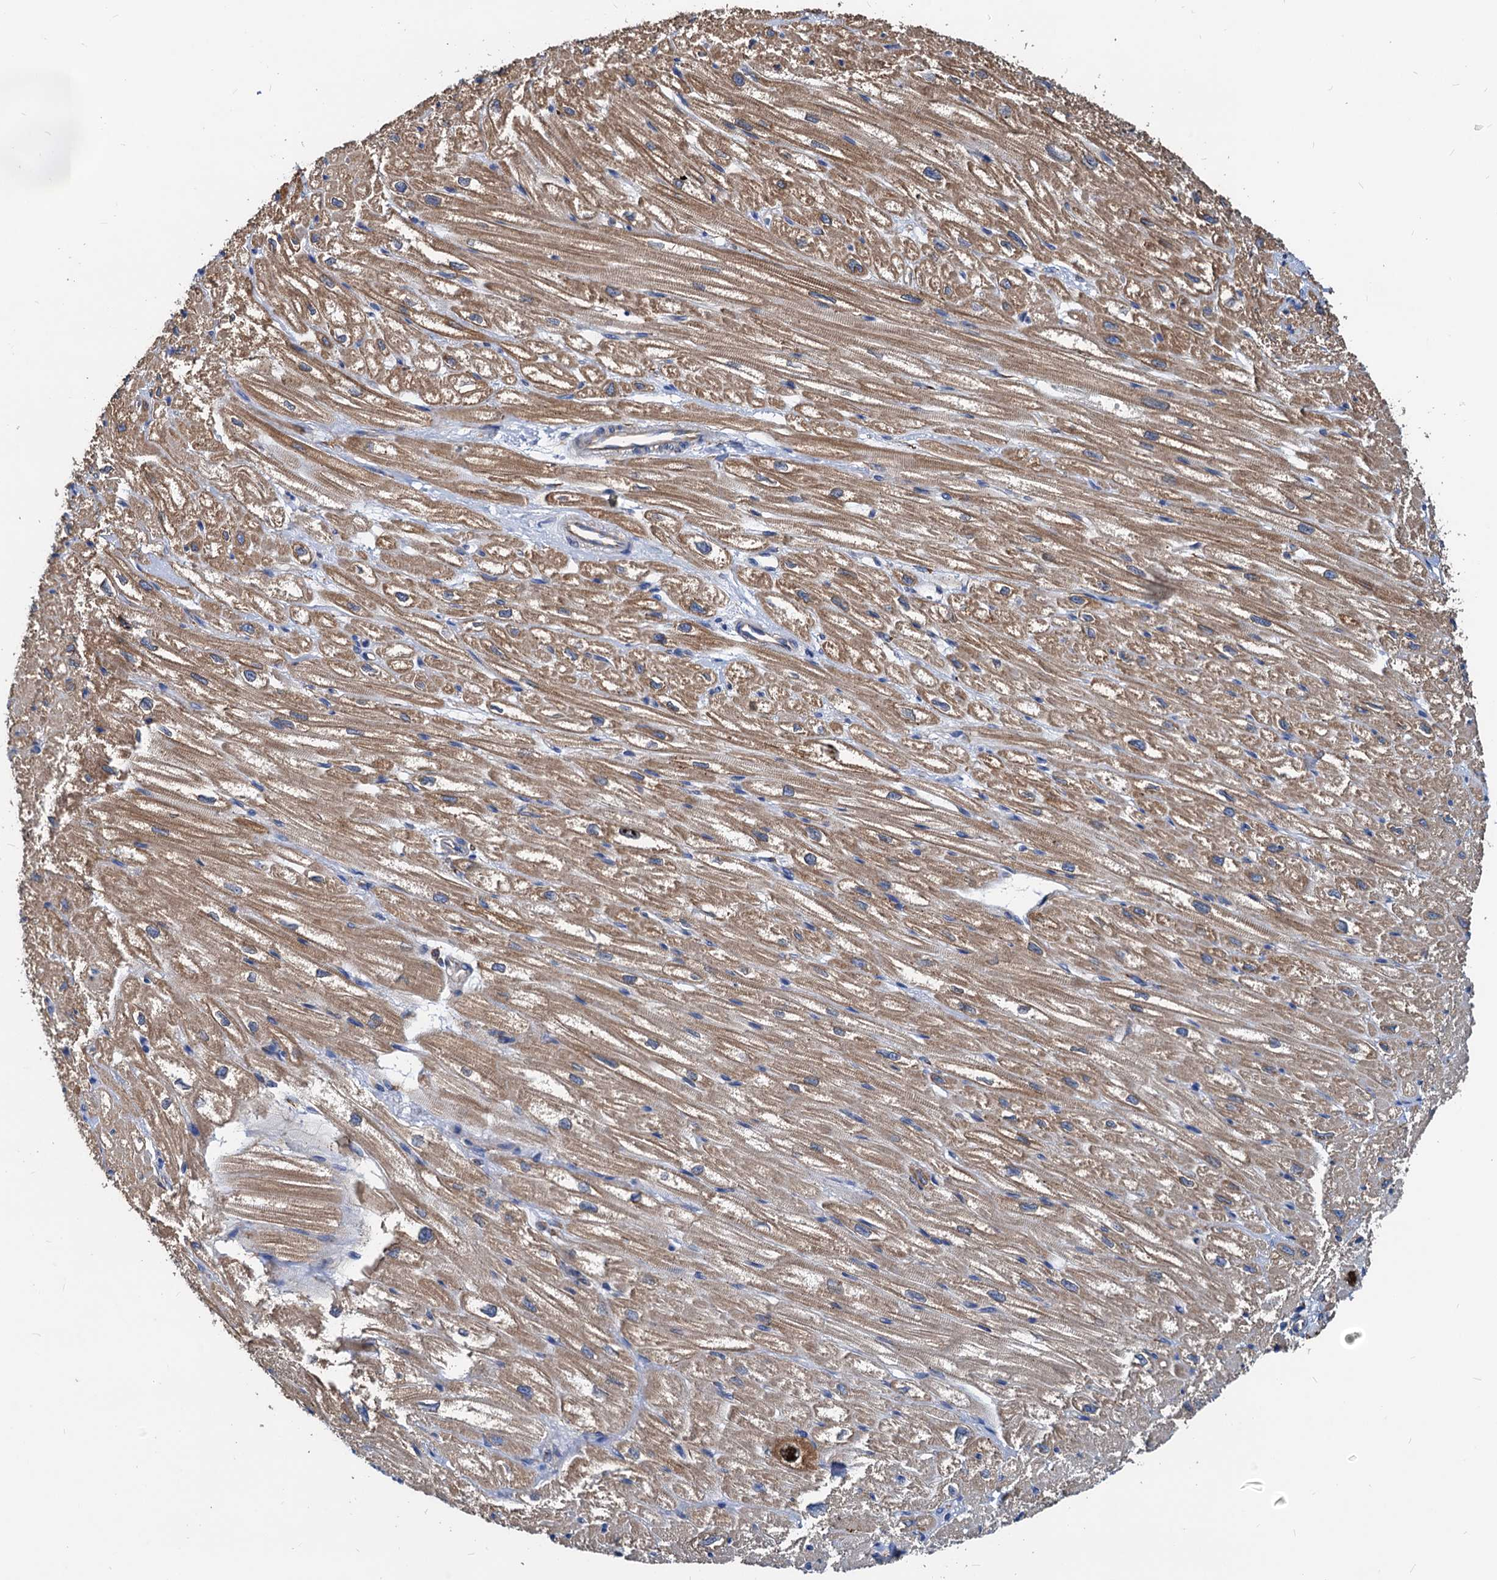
{"staining": {"intensity": "moderate", "quantity": "25%-75%", "location": "cytoplasmic/membranous"}, "tissue": "heart muscle", "cell_type": "Cardiomyocytes", "image_type": "normal", "snomed": [{"axis": "morphology", "description": "Normal tissue, NOS"}, {"axis": "topography", "description": "Heart"}], "caption": "This is a photomicrograph of IHC staining of benign heart muscle, which shows moderate expression in the cytoplasmic/membranous of cardiomyocytes.", "gene": "HSPA5", "patient": {"sex": "male", "age": 50}}